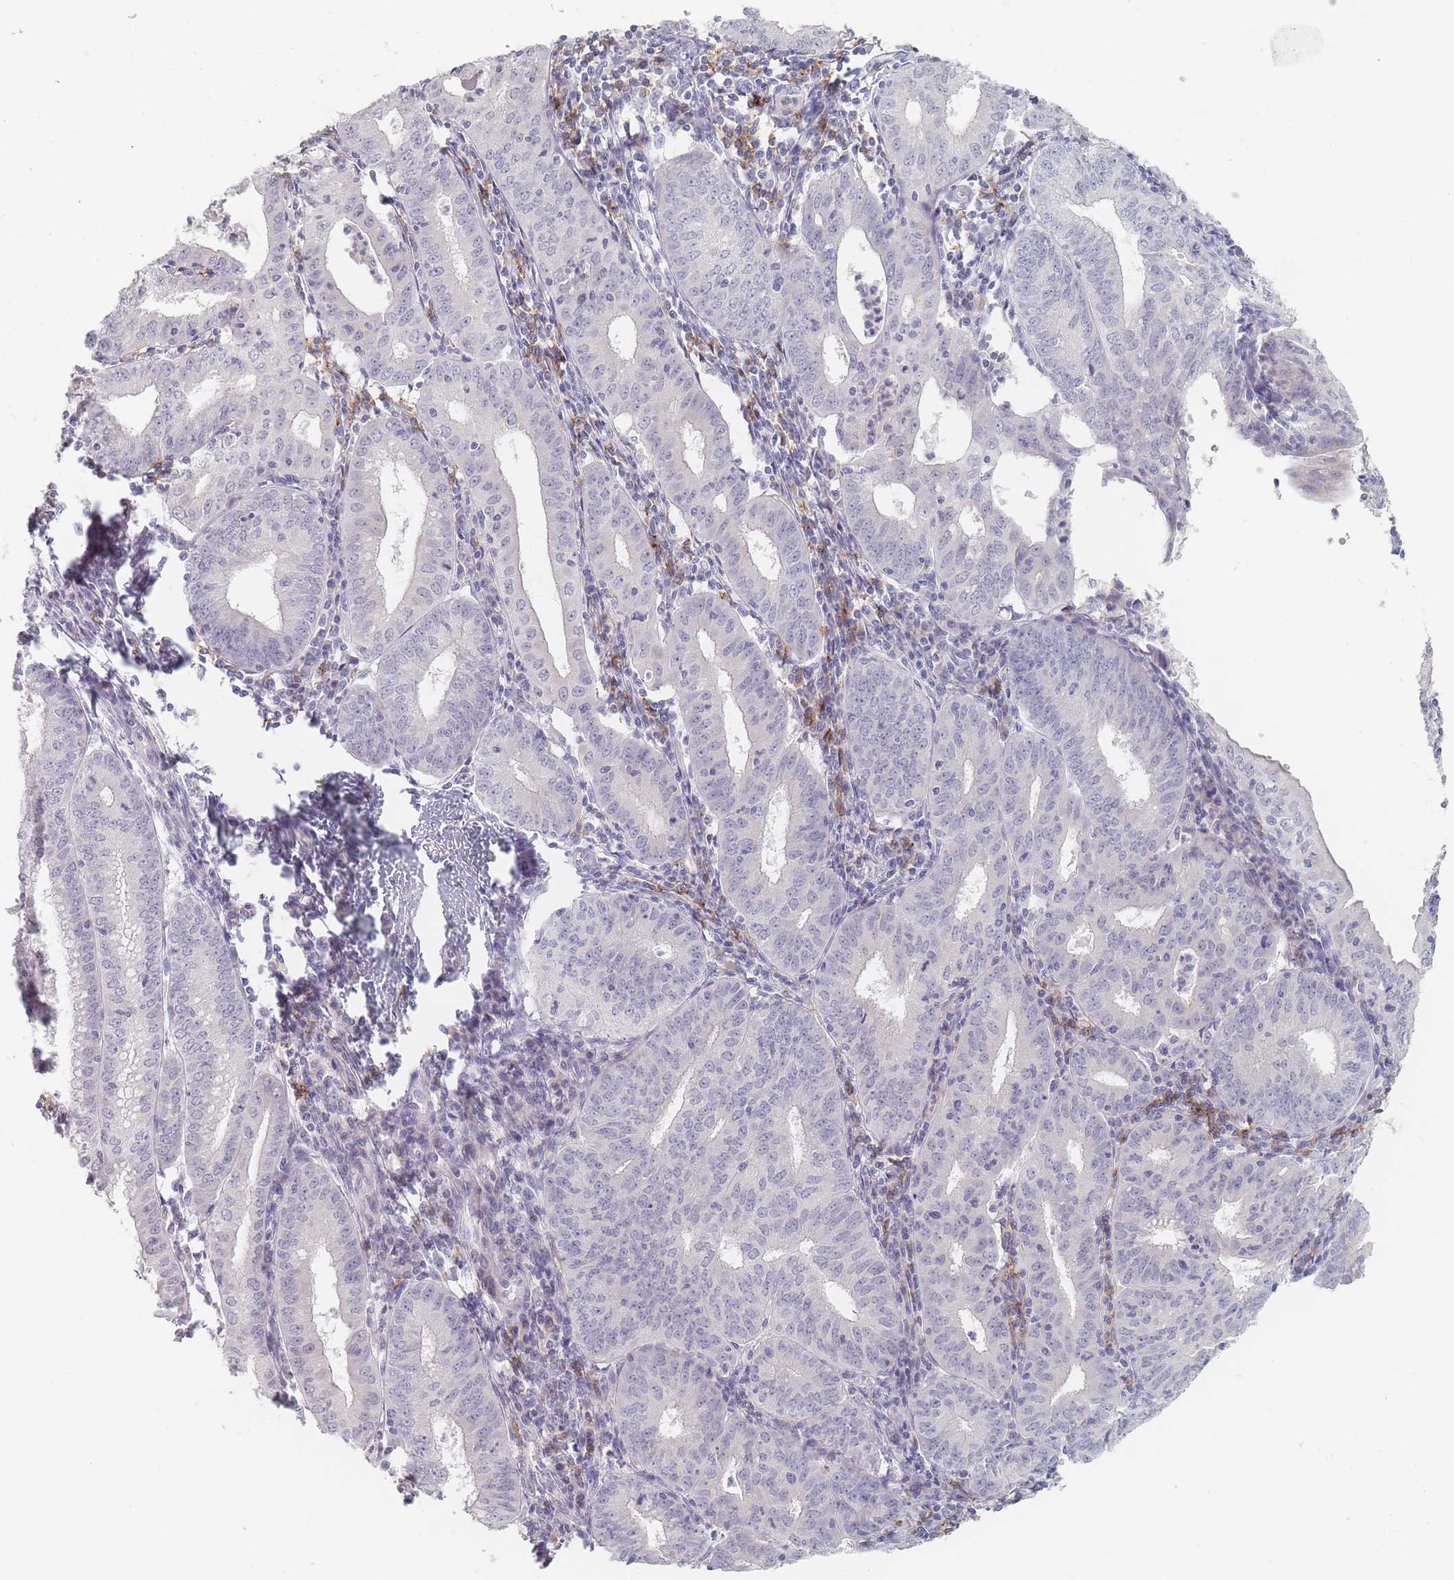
{"staining": {"intensity": "negative", "quantity": "none", "location": "none"}, "tissue": "endometrial cancer", "cell_type": "Tumor cells", "image_type": "cancer", "snomed": [{"axis": "morphology", "description": "Adenocarcinoma, NOS"}, {"axis": "topography", "description": "Endometrium"}], "caption": "Immunohistochemistry (IHC) of human endometrial adenocarcinoma exhibits no staining in tumor cells.", "gene": "CD37", "patient": {"sex": "female", "age": 60}}